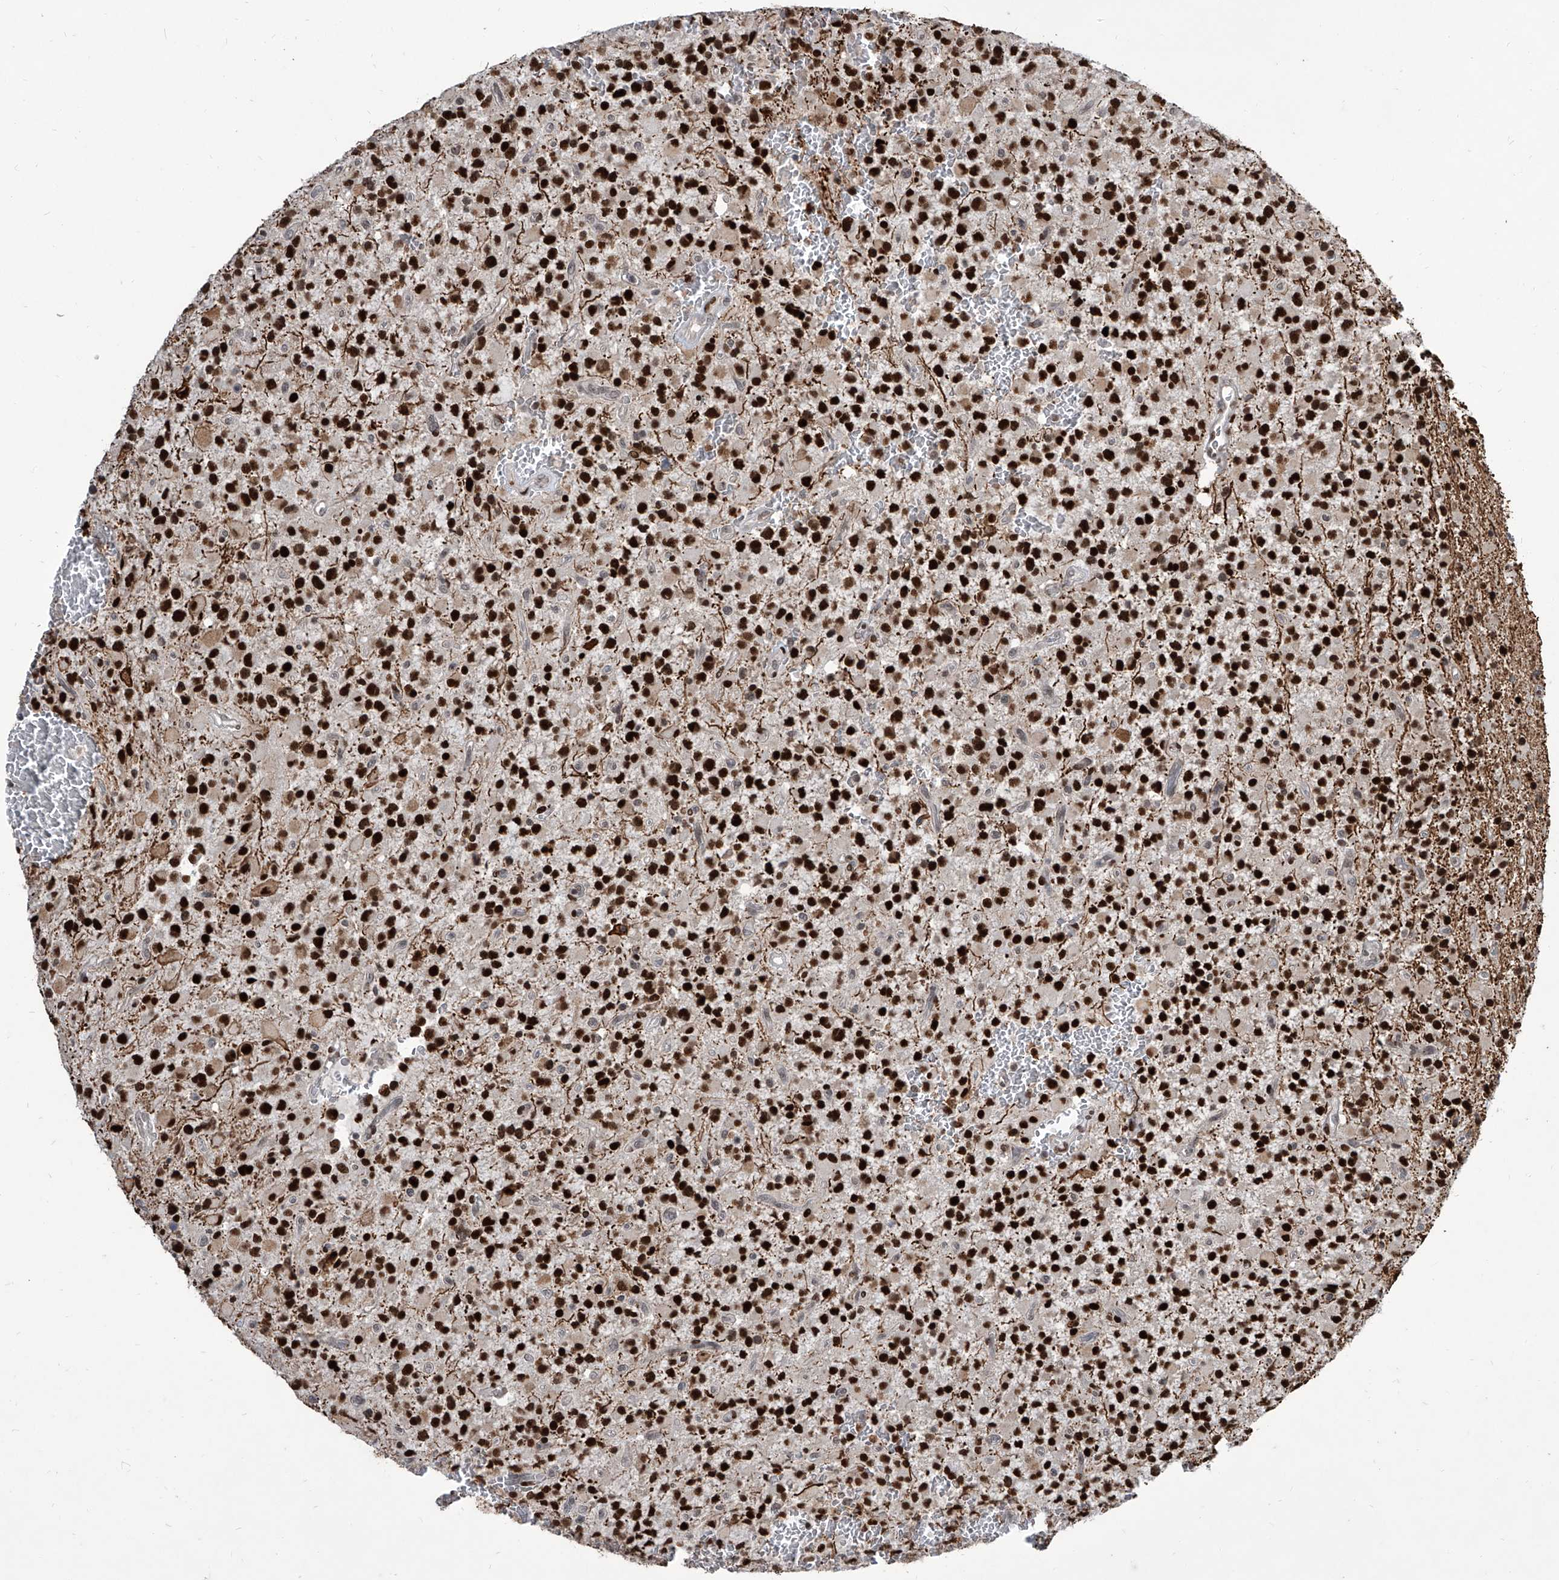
{"staining": {"intensity": "strong", "quantity": ">75%", "location": "nuclear"}, "tissue": "glioma", "cell_type": "Tumor cells", "image_type": "cancer", "snomed": [{"axis": "morphology", "description": "Glioma, malignant, High grade"}, {"axis": "topography", "description": "Brain"}], "caption": "Strong nuclear positivity for a protein is appreciated in approximately >75% of tumor cells of glioma using immunohistochemistry (IHC).", "gene": "IRF2", "patient": {"sex": "male", "age": 34}}